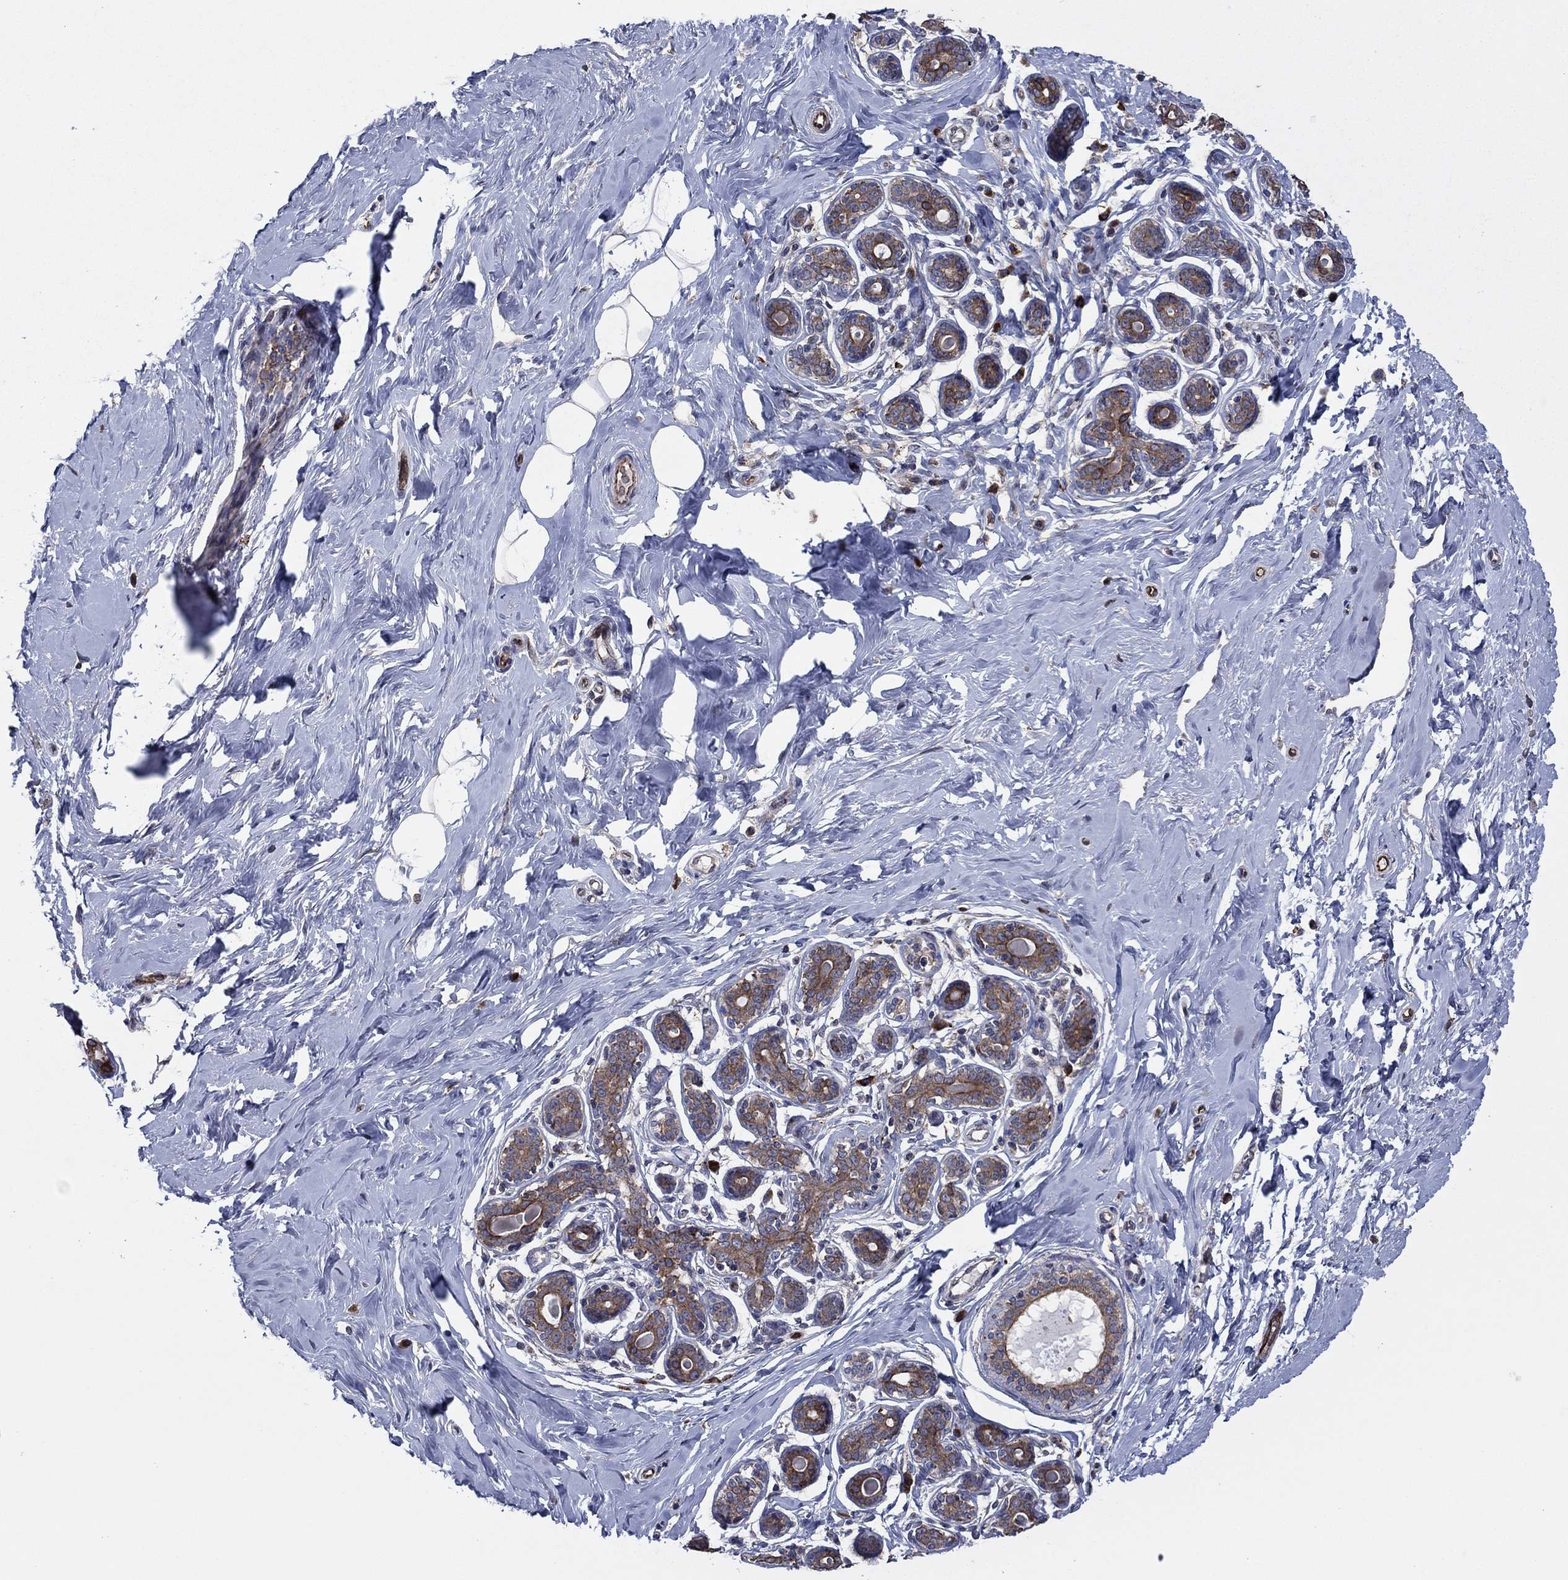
{"staining": {"intensity": "negative", "quantity": "none", "location": "none"}, "tissue": "breast", "cell_type": "Adipocytes", "image_type": "normal", "snomed": [{"axis": "morphology", "description": "Normal tissue, NOS"}, {"axis": "topography", "description": "Skin"}, {"axis": "topography", "description": "Breast"}], "caption": "A high-resolution histopathology image shows immunohistochemistry (IHC) staining of normal breast, which demonstrates no significant expression in adipocytes.", "gene": "MEA1", "patient": {"sex": "female", "age": 43}}